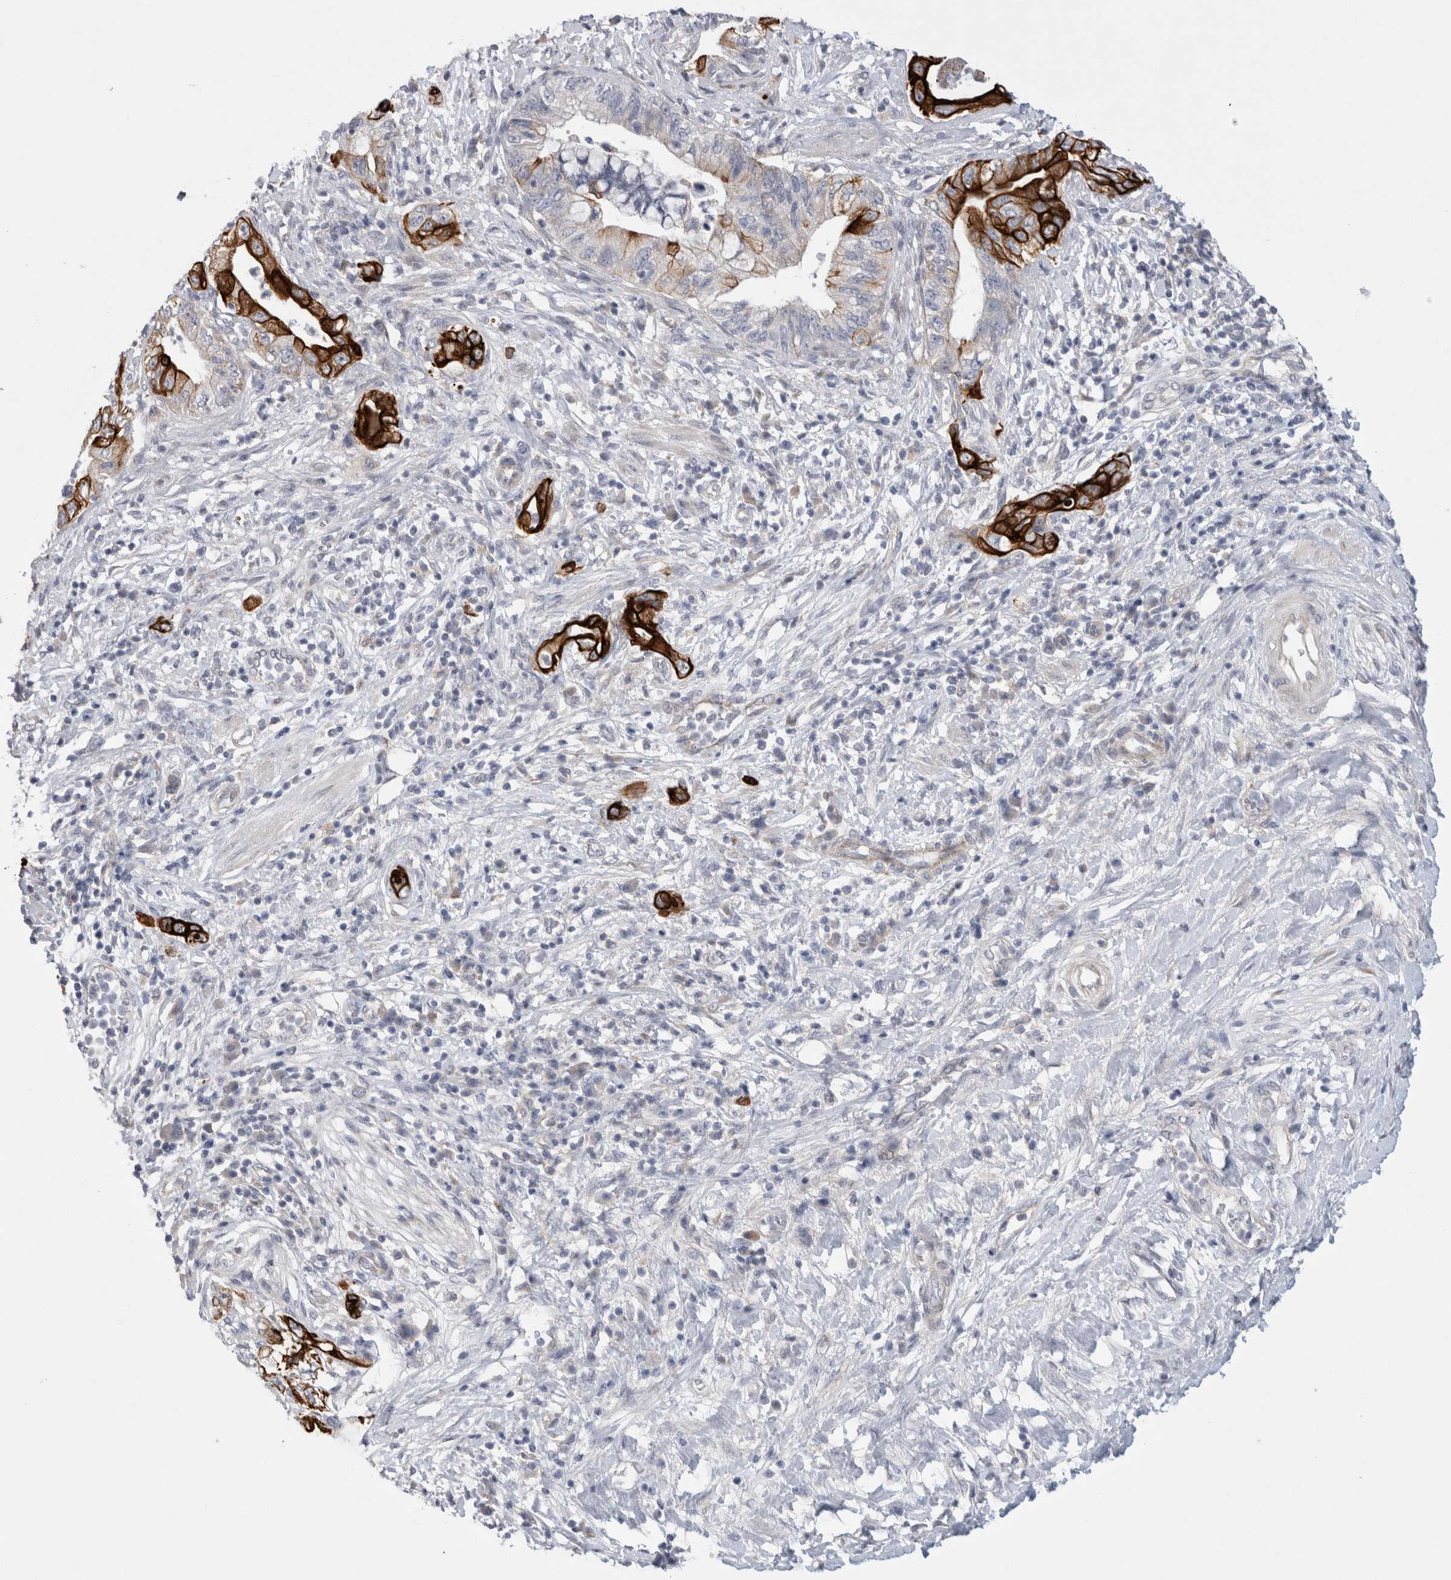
{"staining": {"intensity": "strong", "quantity": "25%-75%", "location": "cytoplasmic/membranous"}, "tissue": "pancreatic cancer", "cell_type": "Tumor cells", "image_type": "cancer", "snomed": [{"axis": "morphology", "description": "Adenocarcinoma, NOS"}, {"axis": "topography", "description": "Pancreas"}], "caption": "High-magnification brightfield microscopy of pancreatic cancer stained with DAB (3,3'-diaminobenzidine) (brown) and counterstained with hematoxylin (blue). tumor cells exhibit strong cytoplasmic/membranous expression is identified in about25%-75% of cells.", "gene": "GAA", "patient": {"sex": "female", "age": 73}}